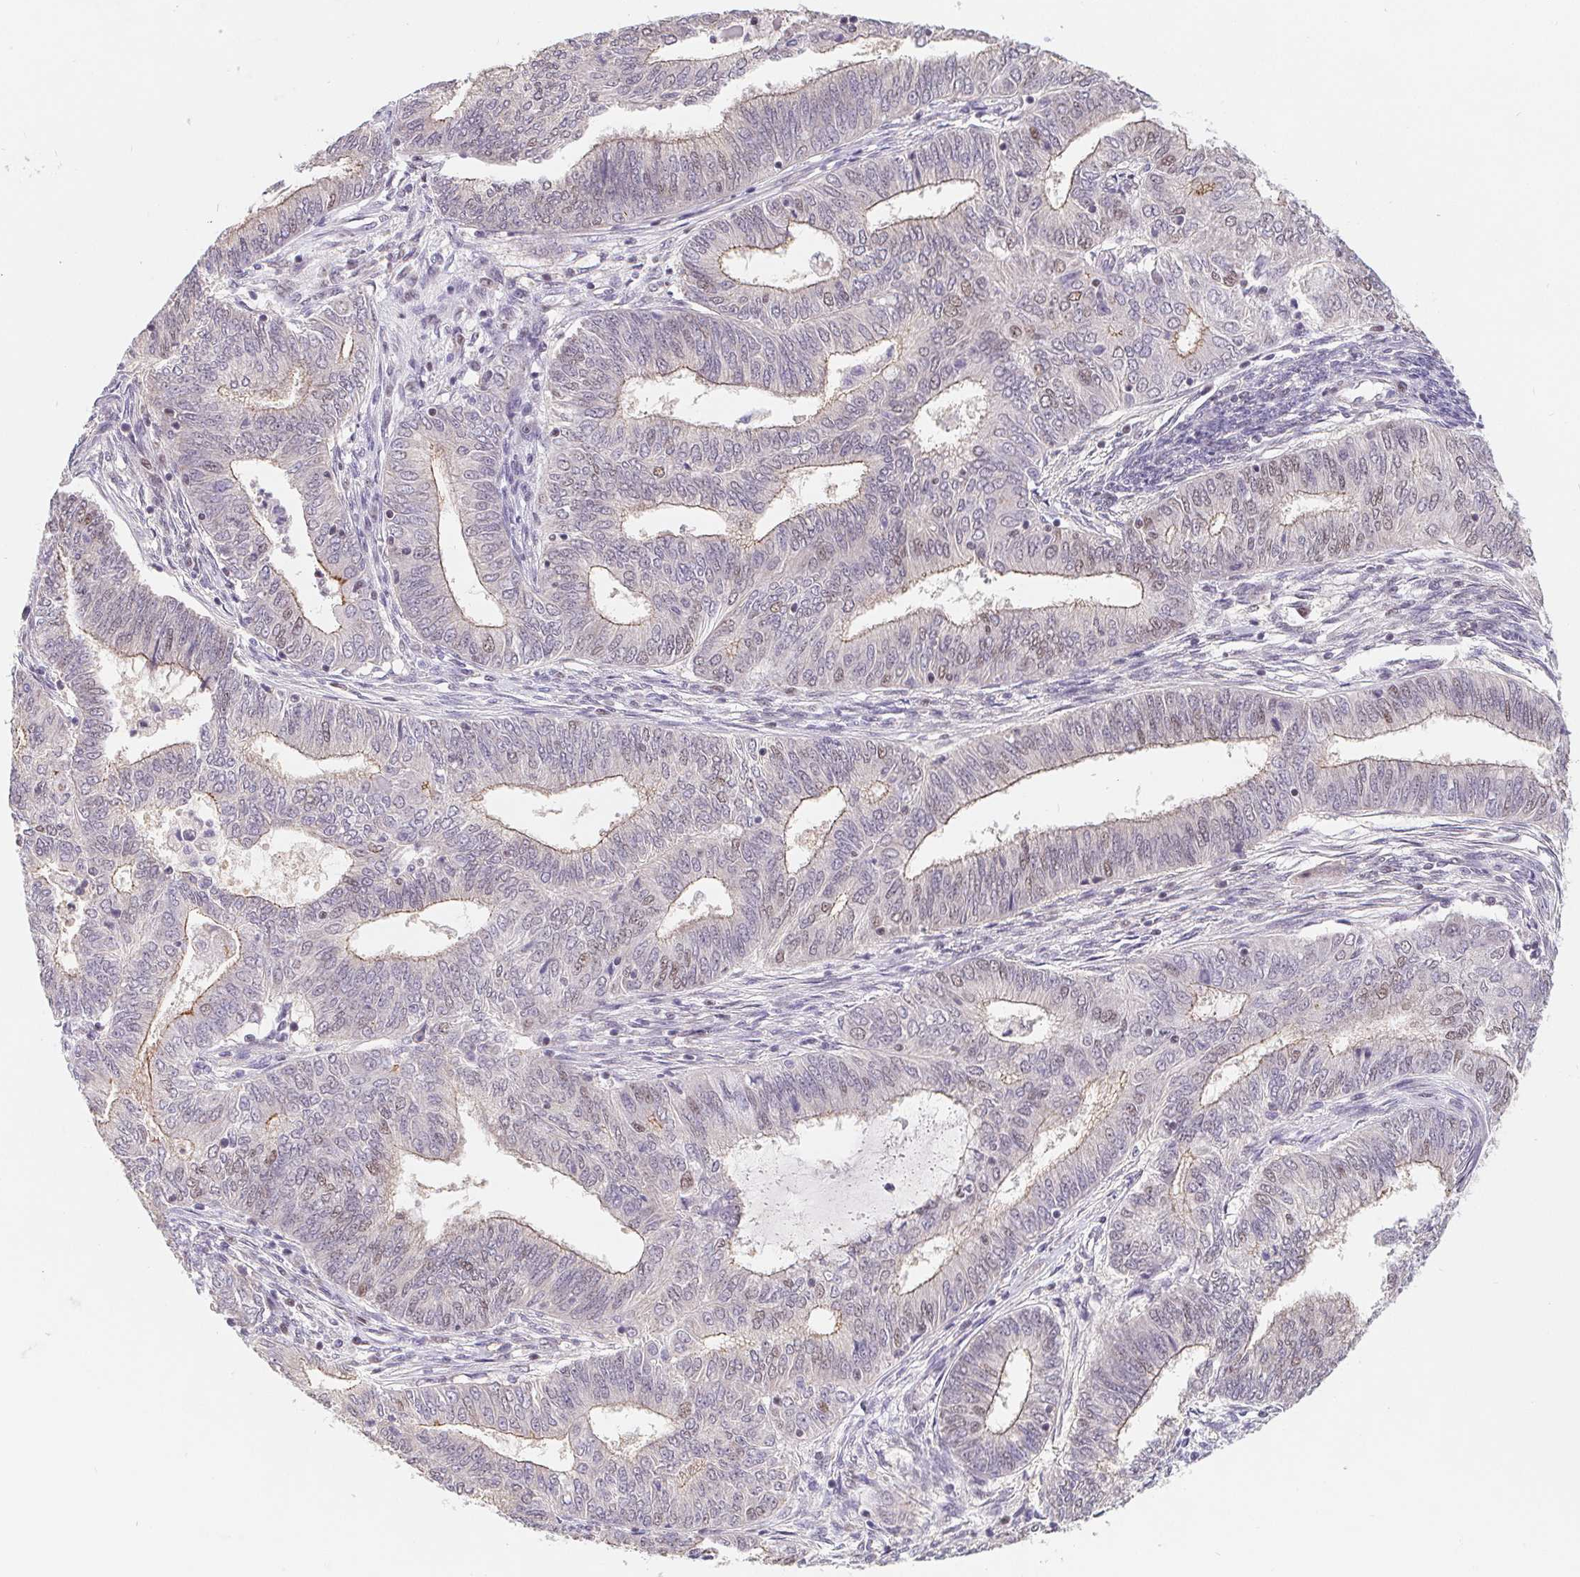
{"staining": {"intensity": "weak", "quantity": "25%-75%", "location": "cytoplasmic/membranous,nuclear"}, "tissue": "endometrial cancer", "cell_type": "Tumor cells", "image_type": "cancer", "snomed": [{"axis": "morphology", "description": "Adenocarcinoma, NOS"}, {"axis": "topography", "description": "Endometrium"}], "caption": "Immunohistochemistry (IHC) (DAB) staining of human endometrial cancer shows weak cytoplasmic/membranous and nuclear protein staining in about 25%-75% of tumor cells.", "gene": "POU2F1", "patient": {"sex": "female", "age": 62}}